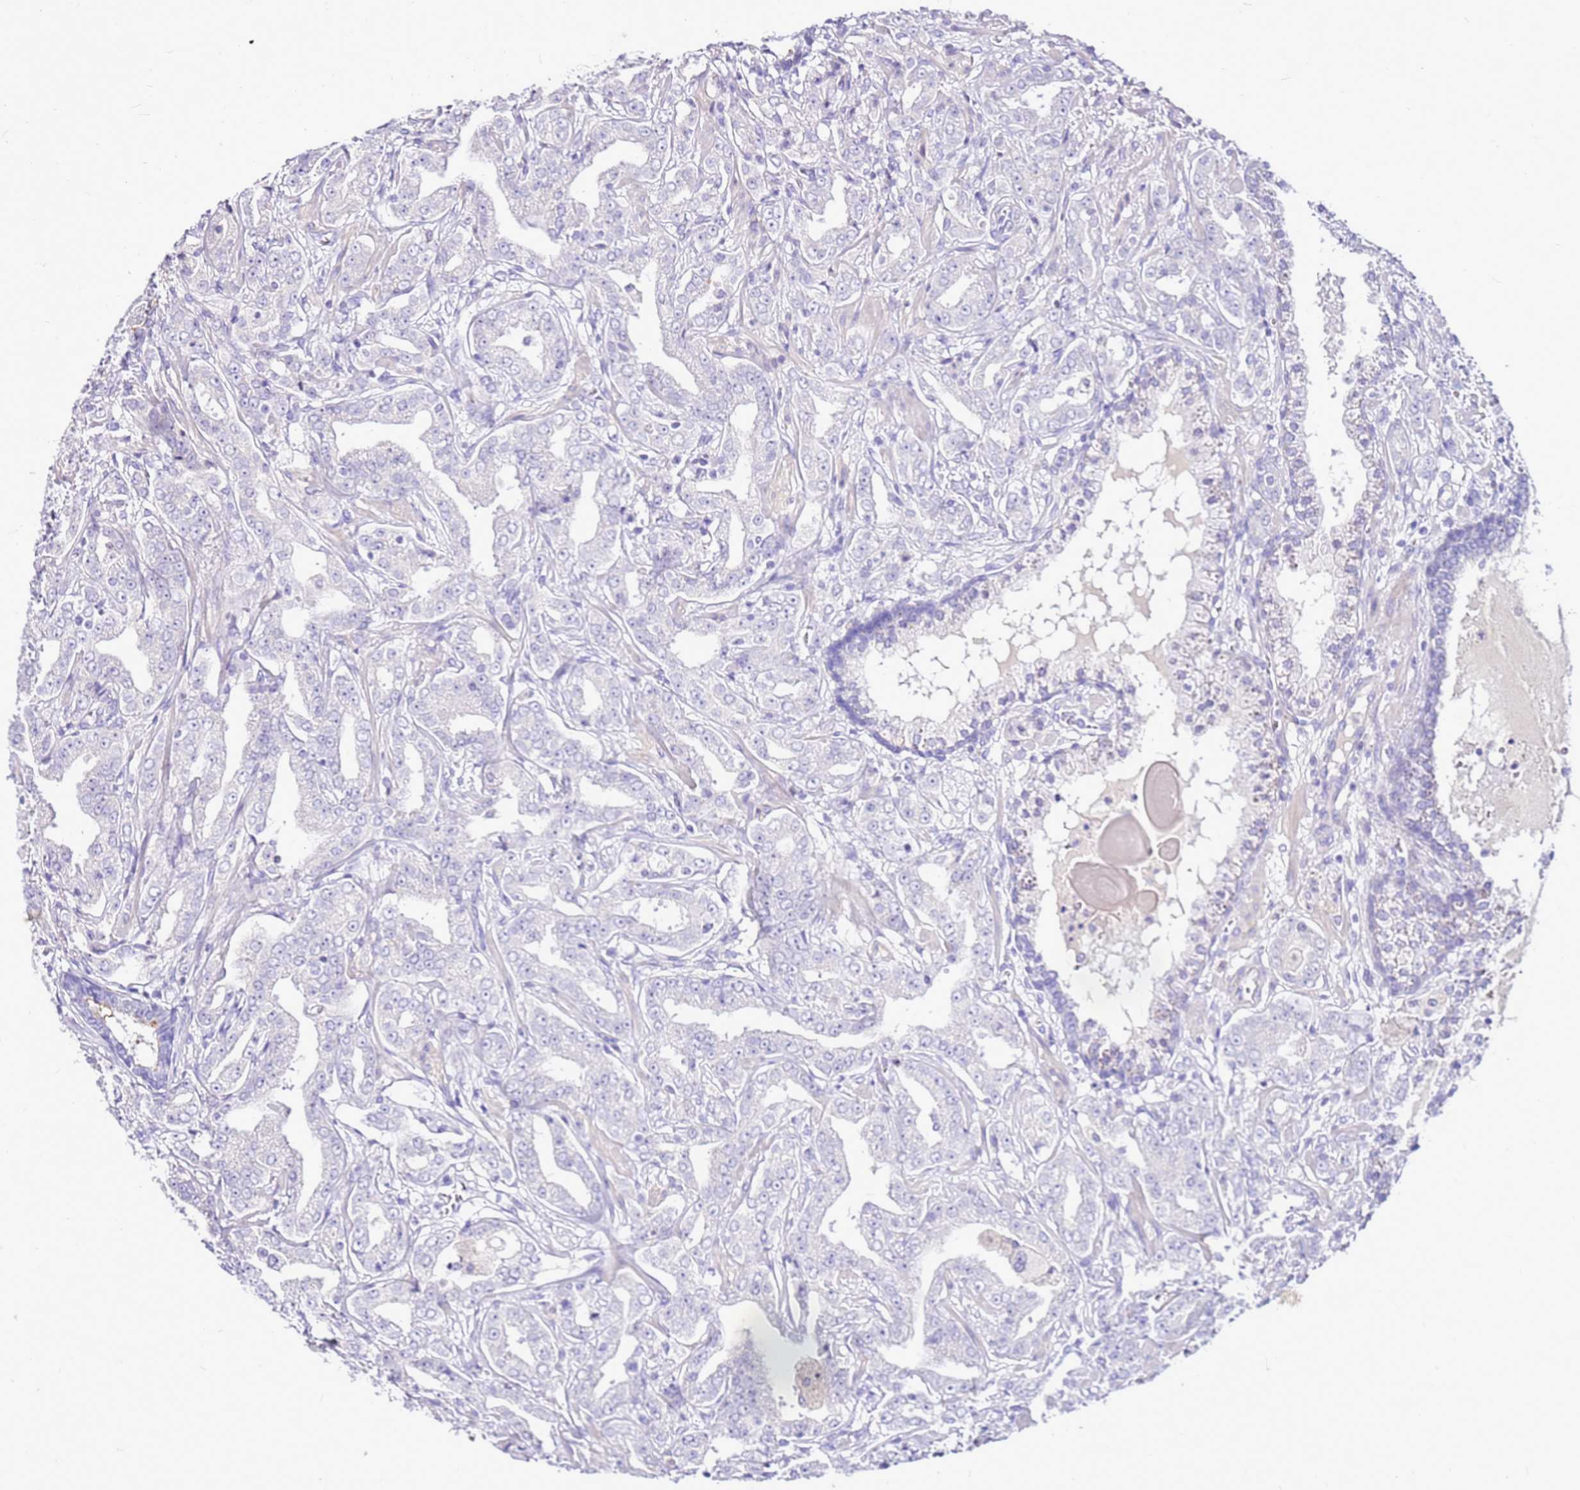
{"staining": {"intensity": "negative", "quantity": "none", "location": "none"}, "tissue": "prostate cancer", "cell_type": "Tumor cells", "image_type": "cancer", "snomed": [{"axis": "morphology", "description": "Adenocarcinoma, High grade"}, {"axis": "topography", "description": "Prostate"}], "caption": "Tumor cells show no significant positivity in prostate high-grade adenocarcinoma. Brightfield microscopy of IHC stained with DAB (3,3'-diaminobenzidine) (brown) and hematoxylin (blue), captured at high magnification.", "gene": "DCDC2B", "patient": {"sex": "male", "age": 63}}